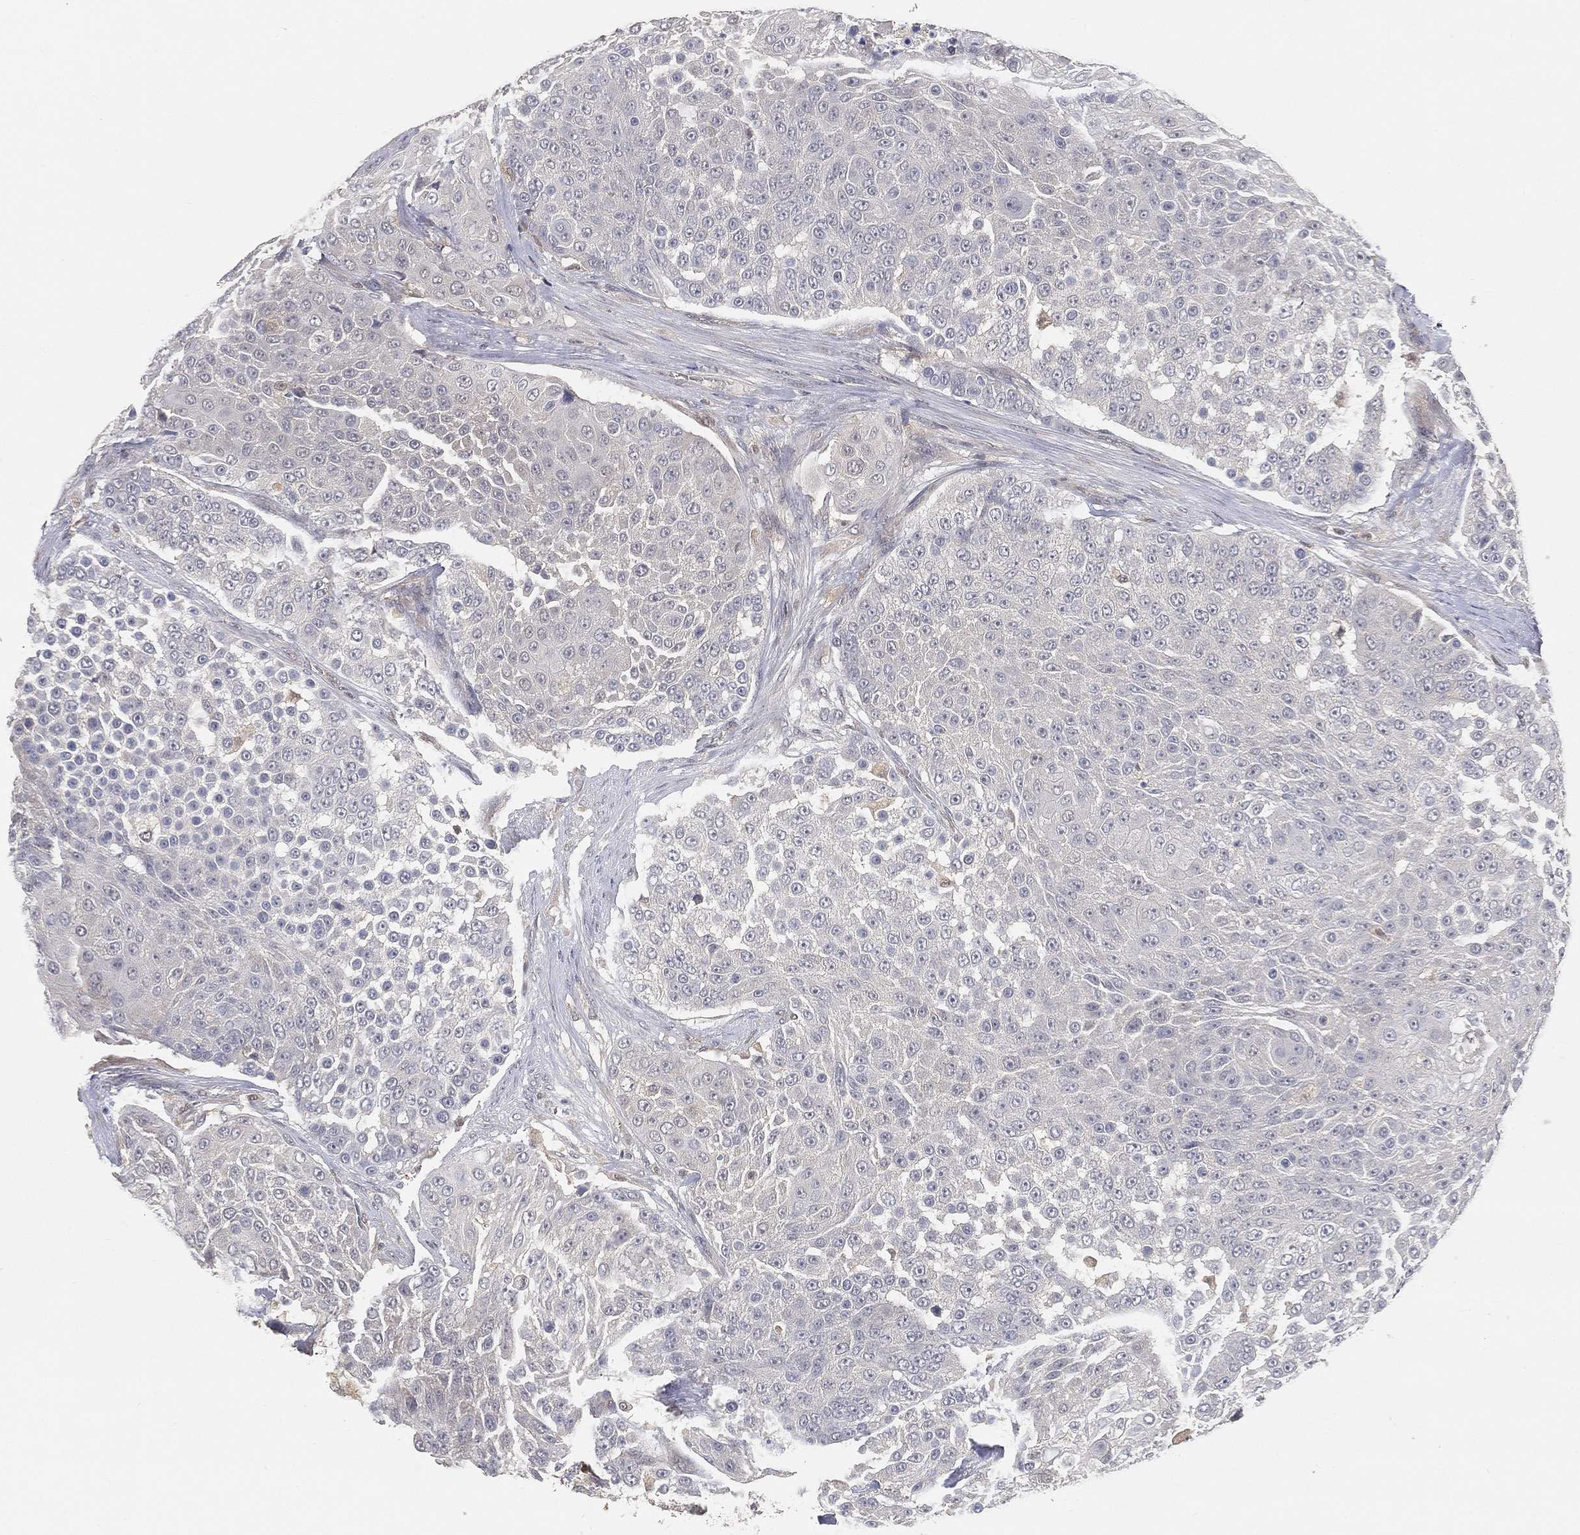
{"staining": {"intensity": "negative", "quantity": "none", "location": "none"}, "tissue": "urothelial cancer", "cell_type": "Tumor cells", "image_type": "cancer", "snomed": [{"axis": "morphology", "description": "Urothelial carcinoma, High grade"}, {"axis": "topography", "description": "Urinary bladder"}], "caption": "Immunohistochemical staining of high-grade urothelial carcinoma reveals no significant expression in tumor cells.", "gene": "MAPK1", "patient": {"sex": "female", "age": 63}}